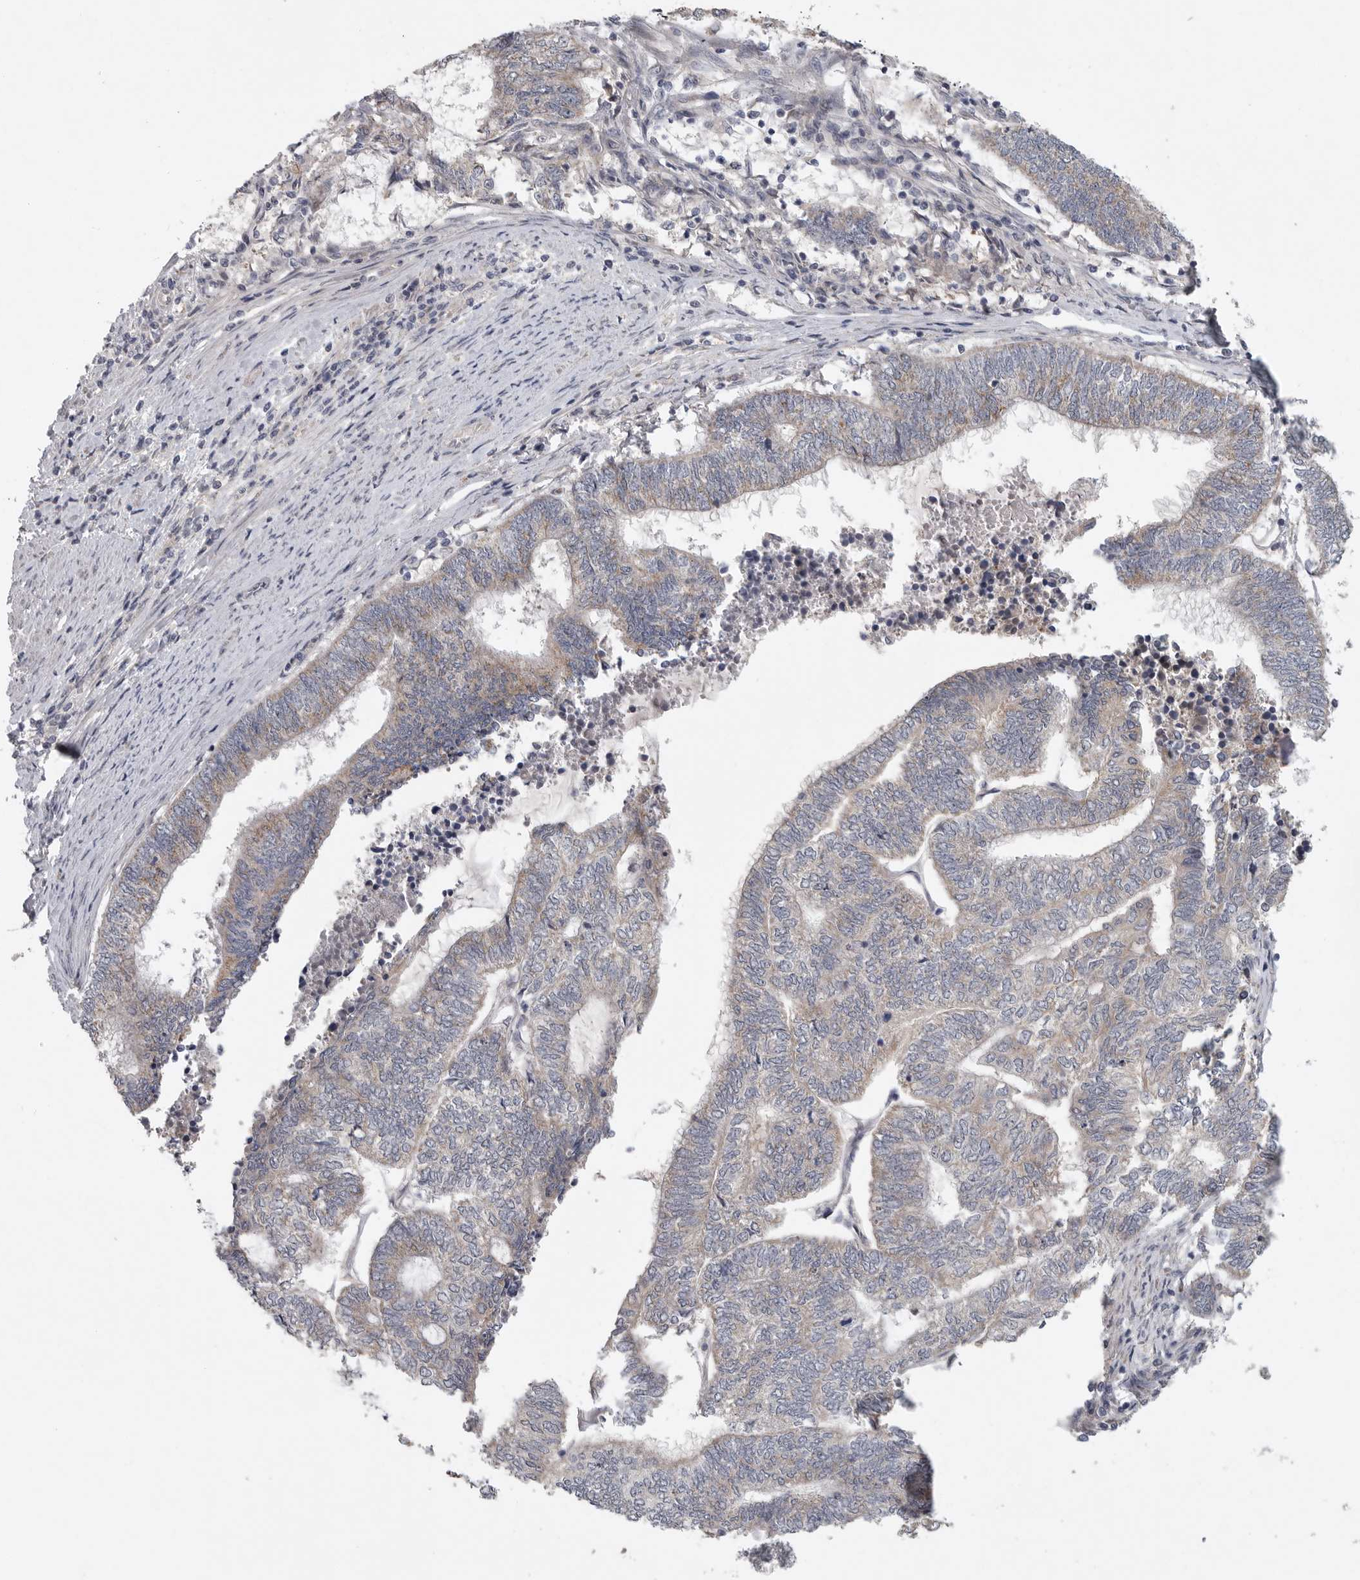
{"staining": {"intensity": "weak", "quantity": "25%-75%", "location": "cytoplasmic/membranous"}, "tissue": "endometrial cancer", "cell_type": "Tumor cells", "image_type": "cancer", "snomed": [{"axis": "morphology", "description": "Adenocarcinoma, NOS"}, {"axis": "topography", "description": "Uterus"}, {"axis": "topography", "description": "Endometrium"}], "caption": "This is an image of immunohistochemistry (IHC) staining of endometrial cancer, which shows weak positivity in the cytoplasmic/membranous of tumor cells.", "gene": "FBXO43", "patient": {"sex": "female", "age": 70}}